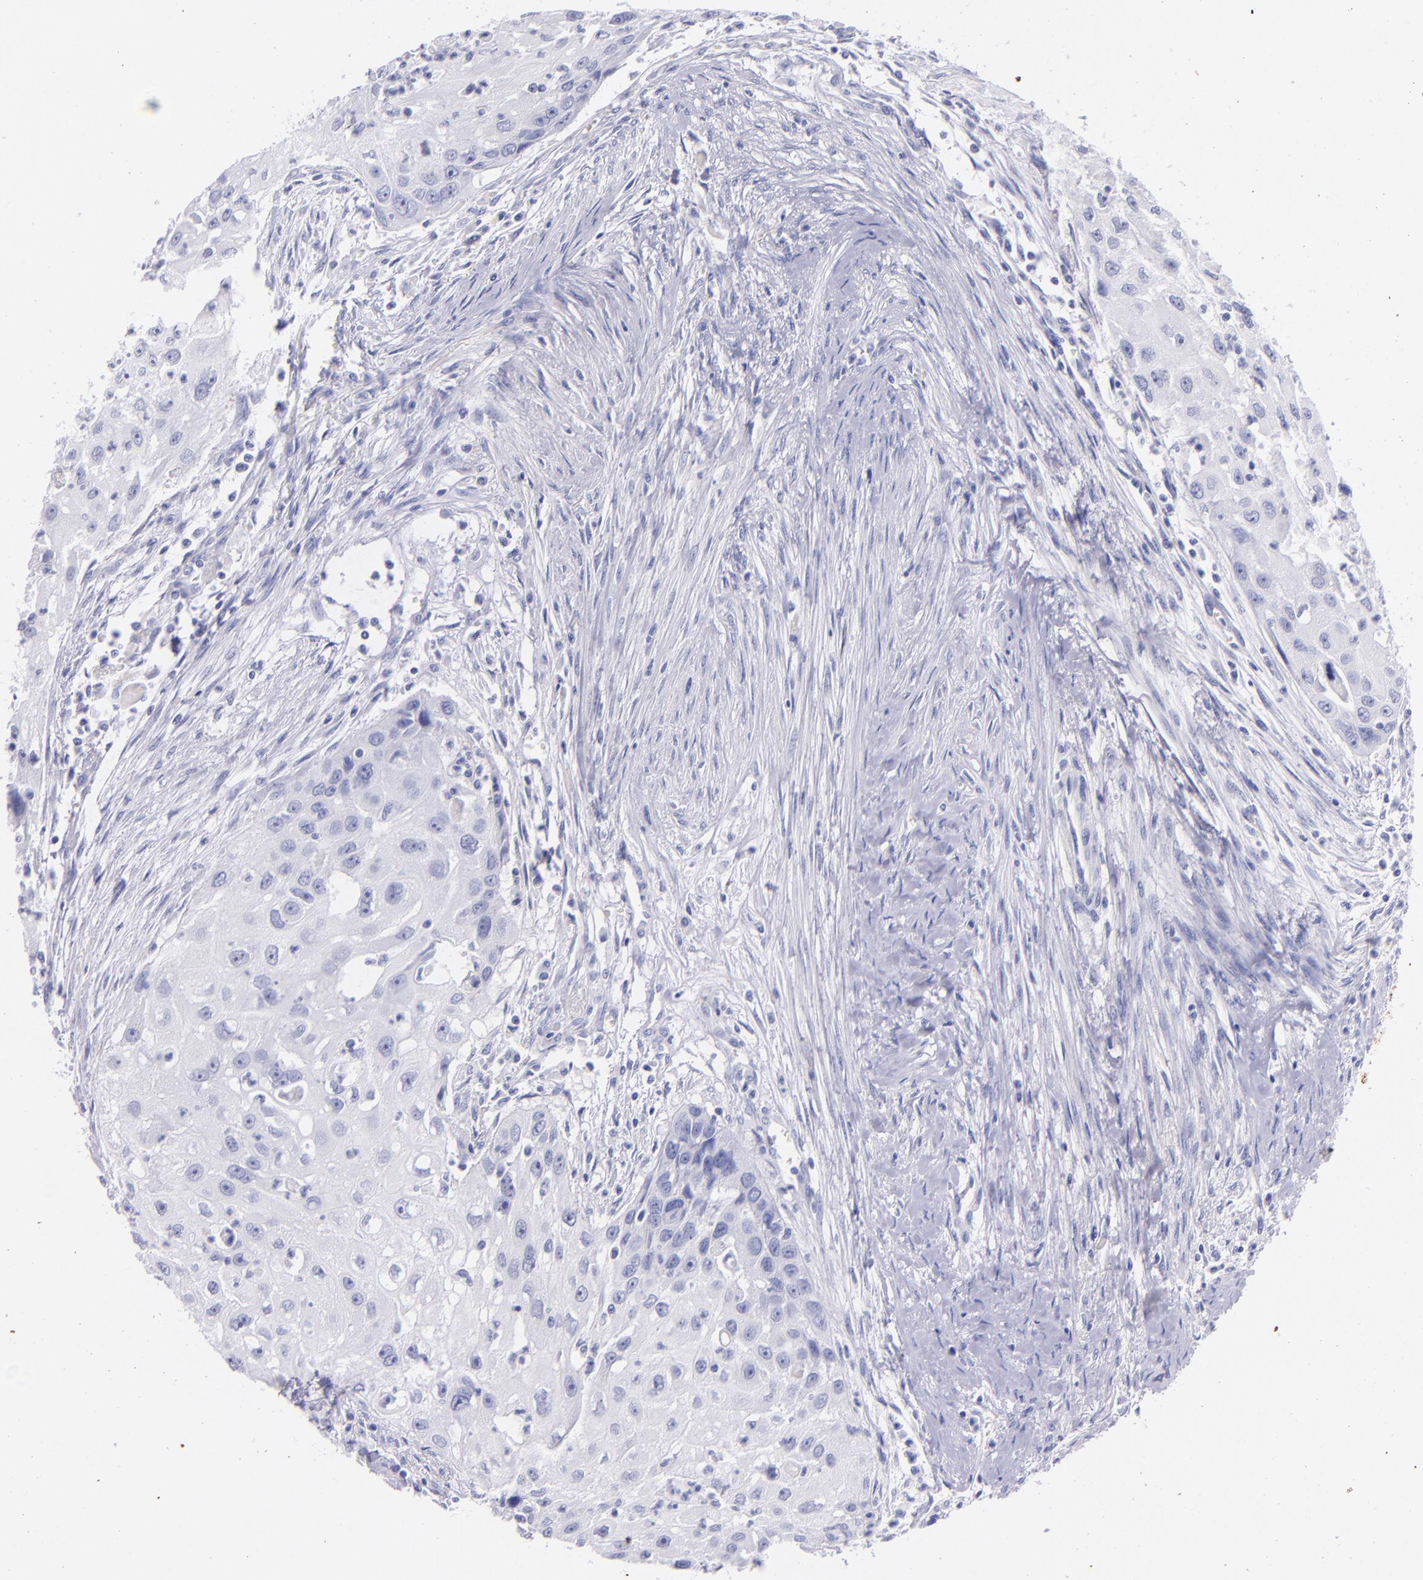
{"staining": {"intensity": "negative", "quantity": "none", "location": "none"}, "tissue": "head and neck cancer", "cell_type": "Tumor cells", "image_type": "cancer", "snomed": [{"axis": "morphology", "description": "Squamous cell carcinoma, NOS"}, {"axis": "topography", "description": "Head-Neck"}], "caption": "DAB (3,3'-diaminobenzidine) immunohistochemical staining of head and neck cancer (squamous cell carcinoma) shows no significant staining in tumor cells.", "gene": "UCHL1", "patient": {"sex": "male", "age": 64}}